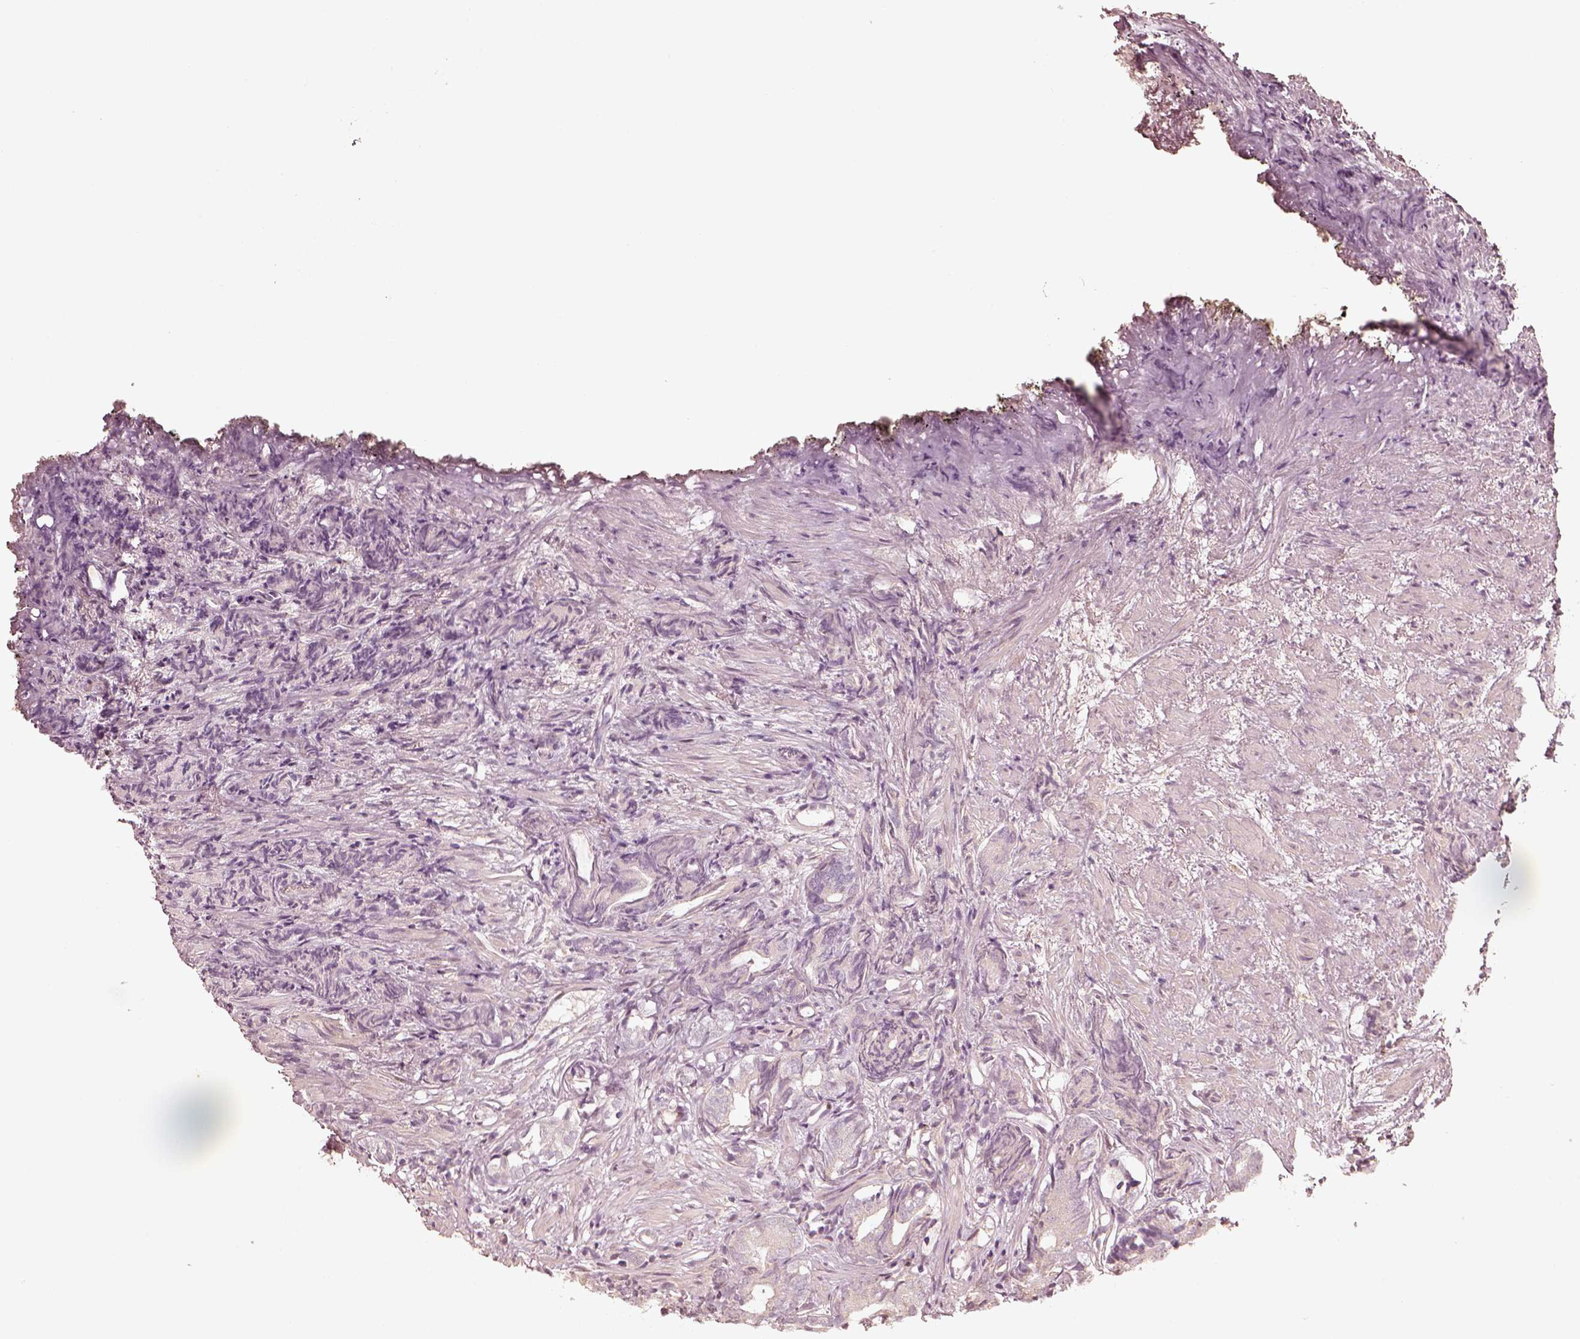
{"staining": {"intensity": "negative", "quantity": "none", "location": "none"}, "tissue": "prostate cancer", "cell_type": "Tumor cells", "image_type": "cancer", "snomed": [{"axis": "morphology", "description": "Adenocarcinoma, High grade"}, {"axis": "topography", "description": "Prostate"}], "caption": "Immunohistochemistry (IHC) of prostate adenocarcinoma (high-grade) exhibits no expression in tumor cells. (Stains: DAB immunohistochemistry (IHC) with hematoxylin counter stain, Microscopy: brightfield microscopy at high magnification).", "gene": "WLS", "patient": {"sex": "male", "age": 84}}